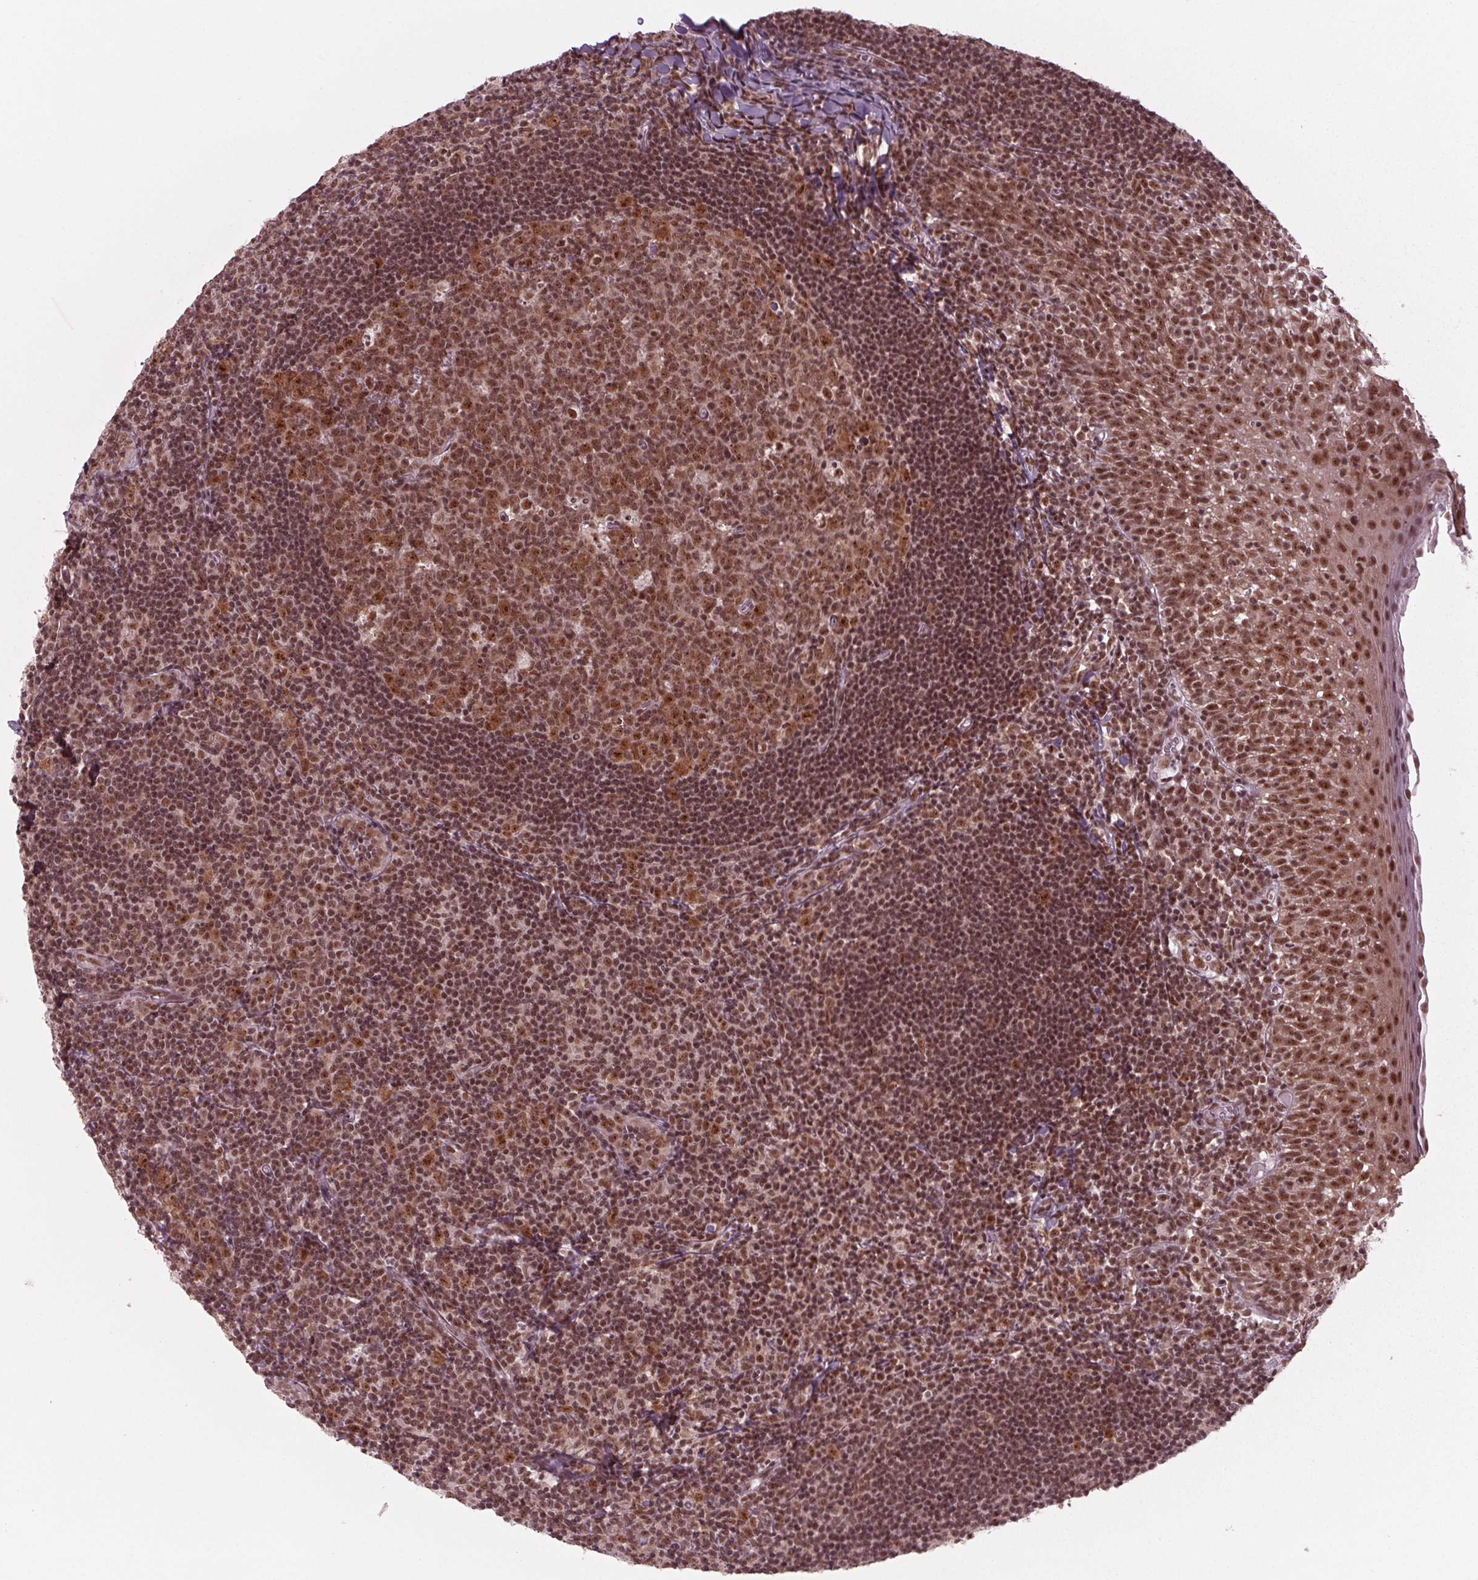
{"staining": {"intensity": "moderate", "quantity": ">75%", "location": "nuclear"}, "tissue": "lymph node", "cell_type": "Germinal center cells", "image_type": "normal", "snomed": [{"axis": "morphology", "description": "Normal tissue, NOS"}, {"axis": "topography", "description": "Lymph node"}], "caption": "Germinal center cells reveal medium levels of moderate nuclear staining in approximately >75% of cells in benign human lymph node.", "gene": "DDX41", "patient": {"sex": "female", "age": 21}}